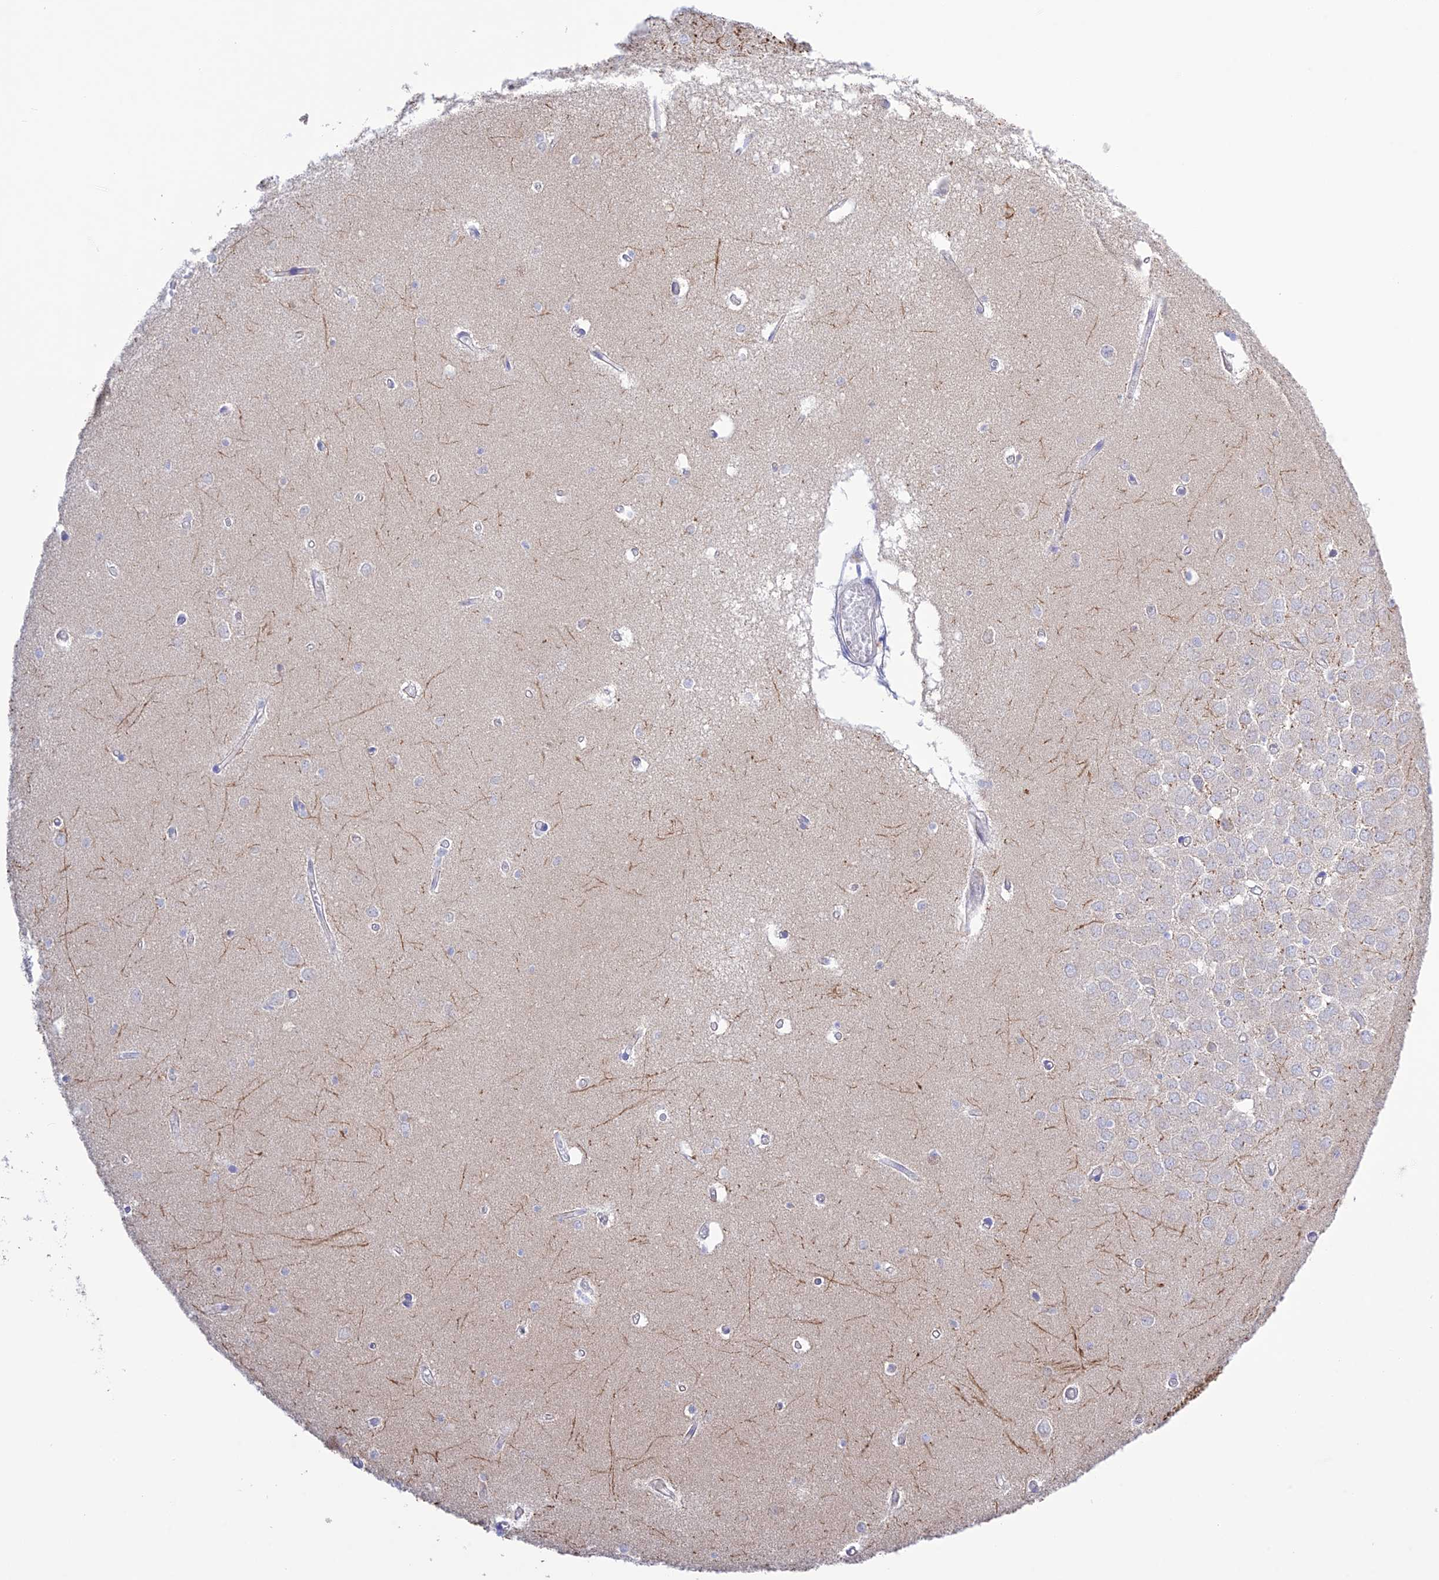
{"staining": {"intensity": "negative", "quantity": "none", "location": "none"}, "tissue": "hippocampus", "cell_type": "Glial cells", "image_type": "normal", "snomed": [{"axis": "morphology", "description": "Normal tissue, NOS"}, {"axis": "topography", "description": "Hippocampus"}], "caption": "Hippocampus was stained to show a protein in brown. There is no significant staining in glial cells. (Brightfield microscopy of DAB immunohistochemistry (IHC) at high magnification).", "gene": "CHSY3", "patient": {"sex": "male", "age": 70}}